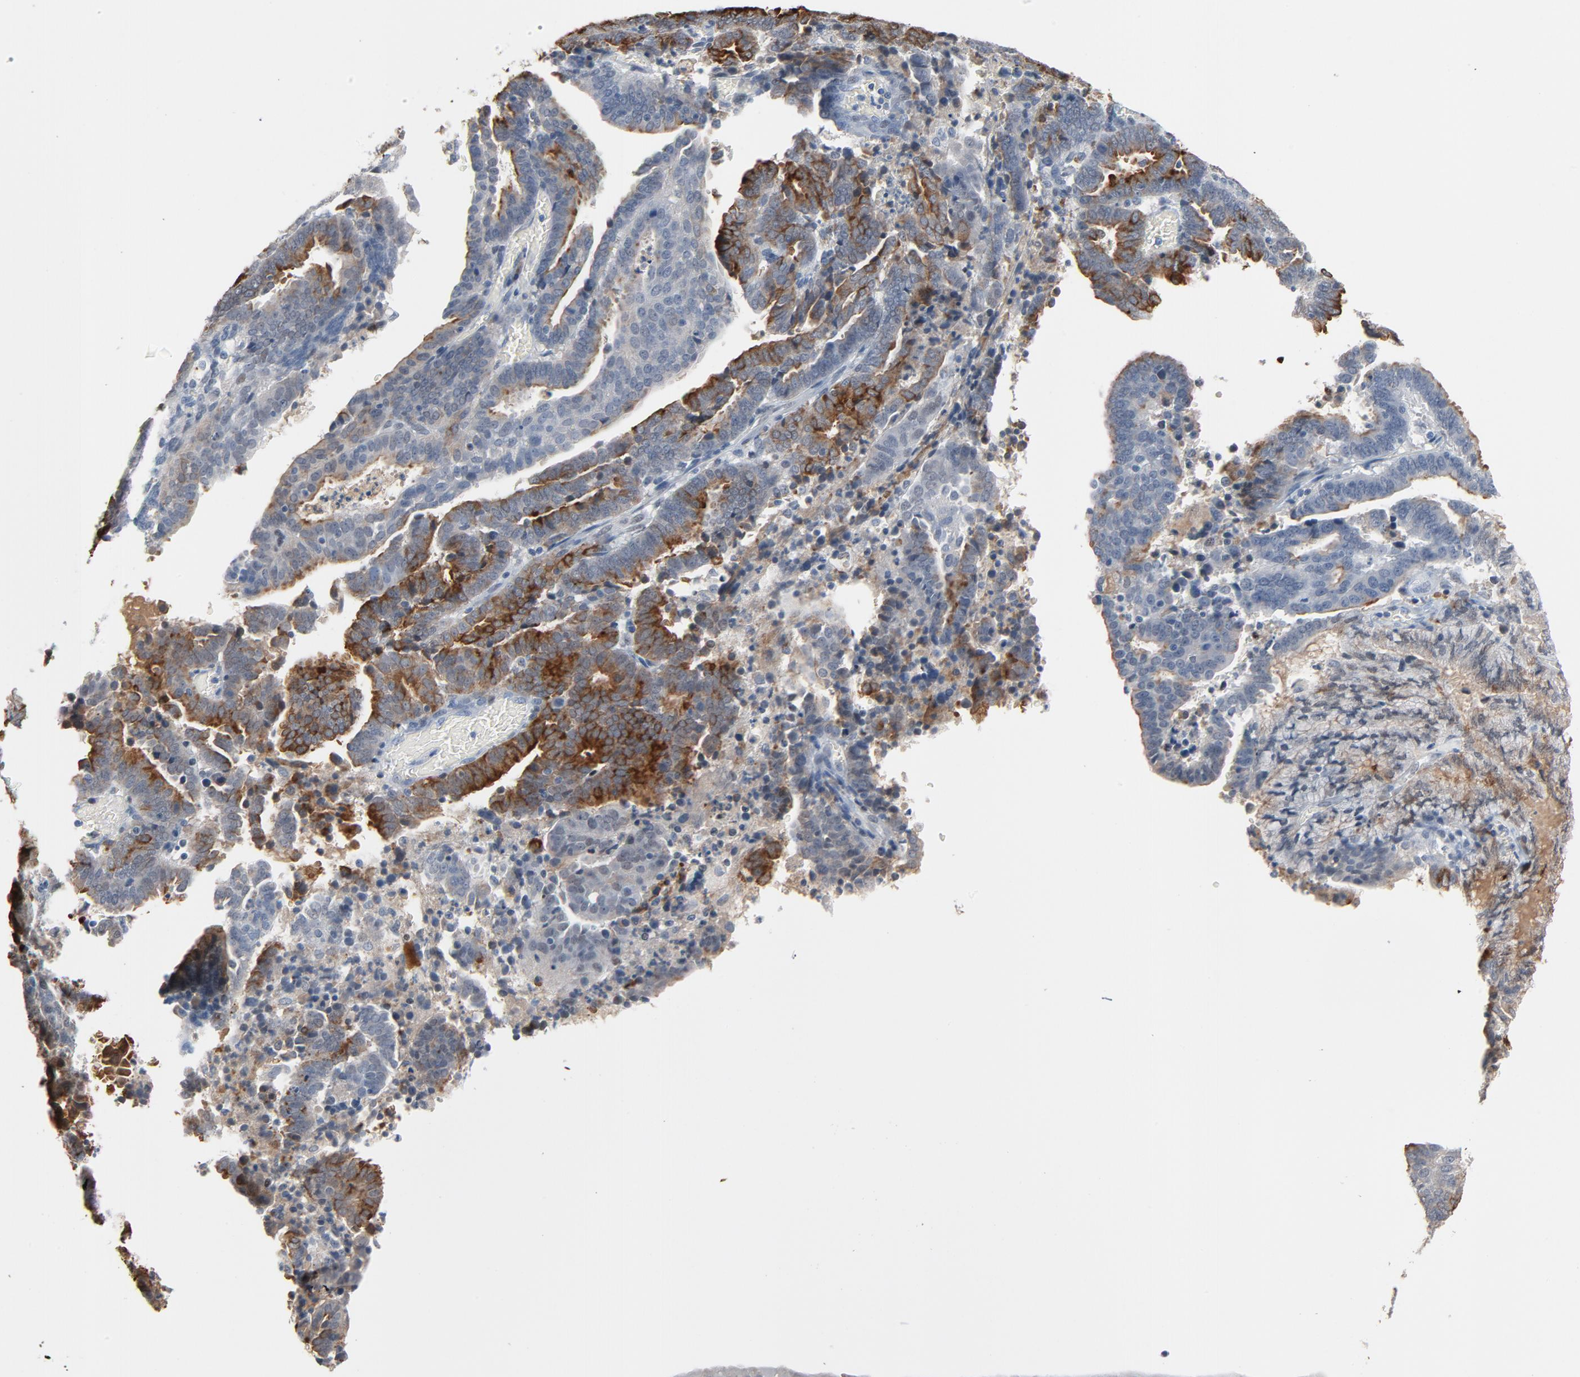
{"staining": {"intensity": "strong", "quantity": "<25%", "location": "cytoplasmic/membranous"}, "tissue": "endometrial cancer", "cell_type": "Tumor cells", "image_type": "cancer", "snomed": [{"axis": "morphology", "description": "Adenocarcinoma, NOS"}, {"axis": "topography", "description": "Uterus"}], "caption": "Immunohistochemical staining of human adenocarcinoma (endometrial) demonstrates strong cytoplasmic/membranous protein staining in approximately <25% of tumor cells. The protein is shown in brown color, while the nuclei are stained blue.", "gene": "FOXP1", "patient": {"sex": "female", "age": 83}}